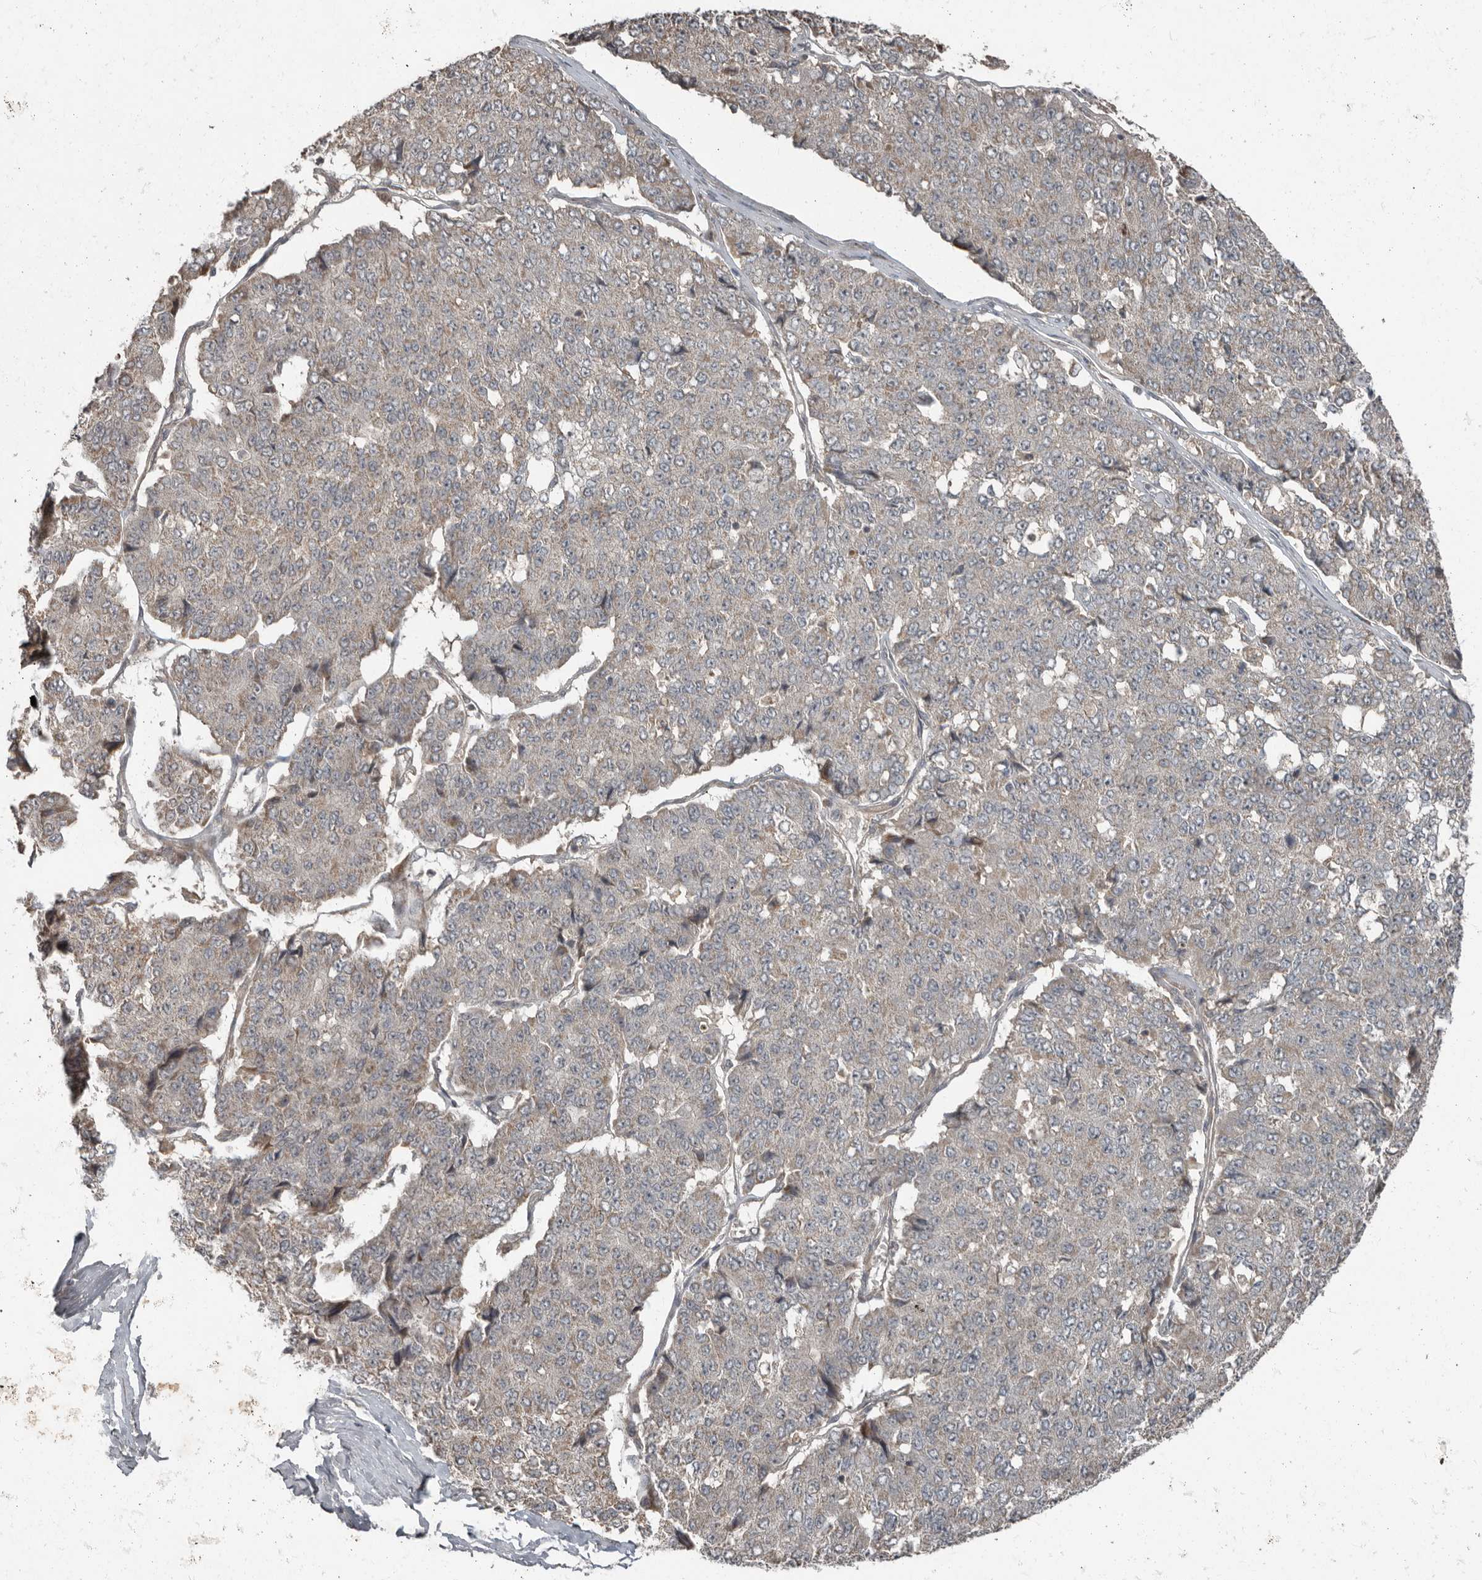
{"staining": {"intensity": "negative", "quantity": "none", "location": "none"}, "tissue": "pancreatic cancer", "cell_type": "Tumor cells", "image_type": "cancer", "snomed": [{"axis": "morphology", "description": "Adenocarcinoma, NOS"}, {"axis": "topography", "description": "Pancreas"}], "caption": "High magnification brightfield microscopy of pancreatic cancer (adenocarcinoma) stained with DAB (brown) and counterstained with hematoxylin (blue): tumor cells show no significant positivity. (Brightfield microscopy of DAB (3,3'-diaminobenzidine) immunohistochemistry at high magnification).", "gene": "SLC6A7", "patient": {"sex": "male", "age": 50}}